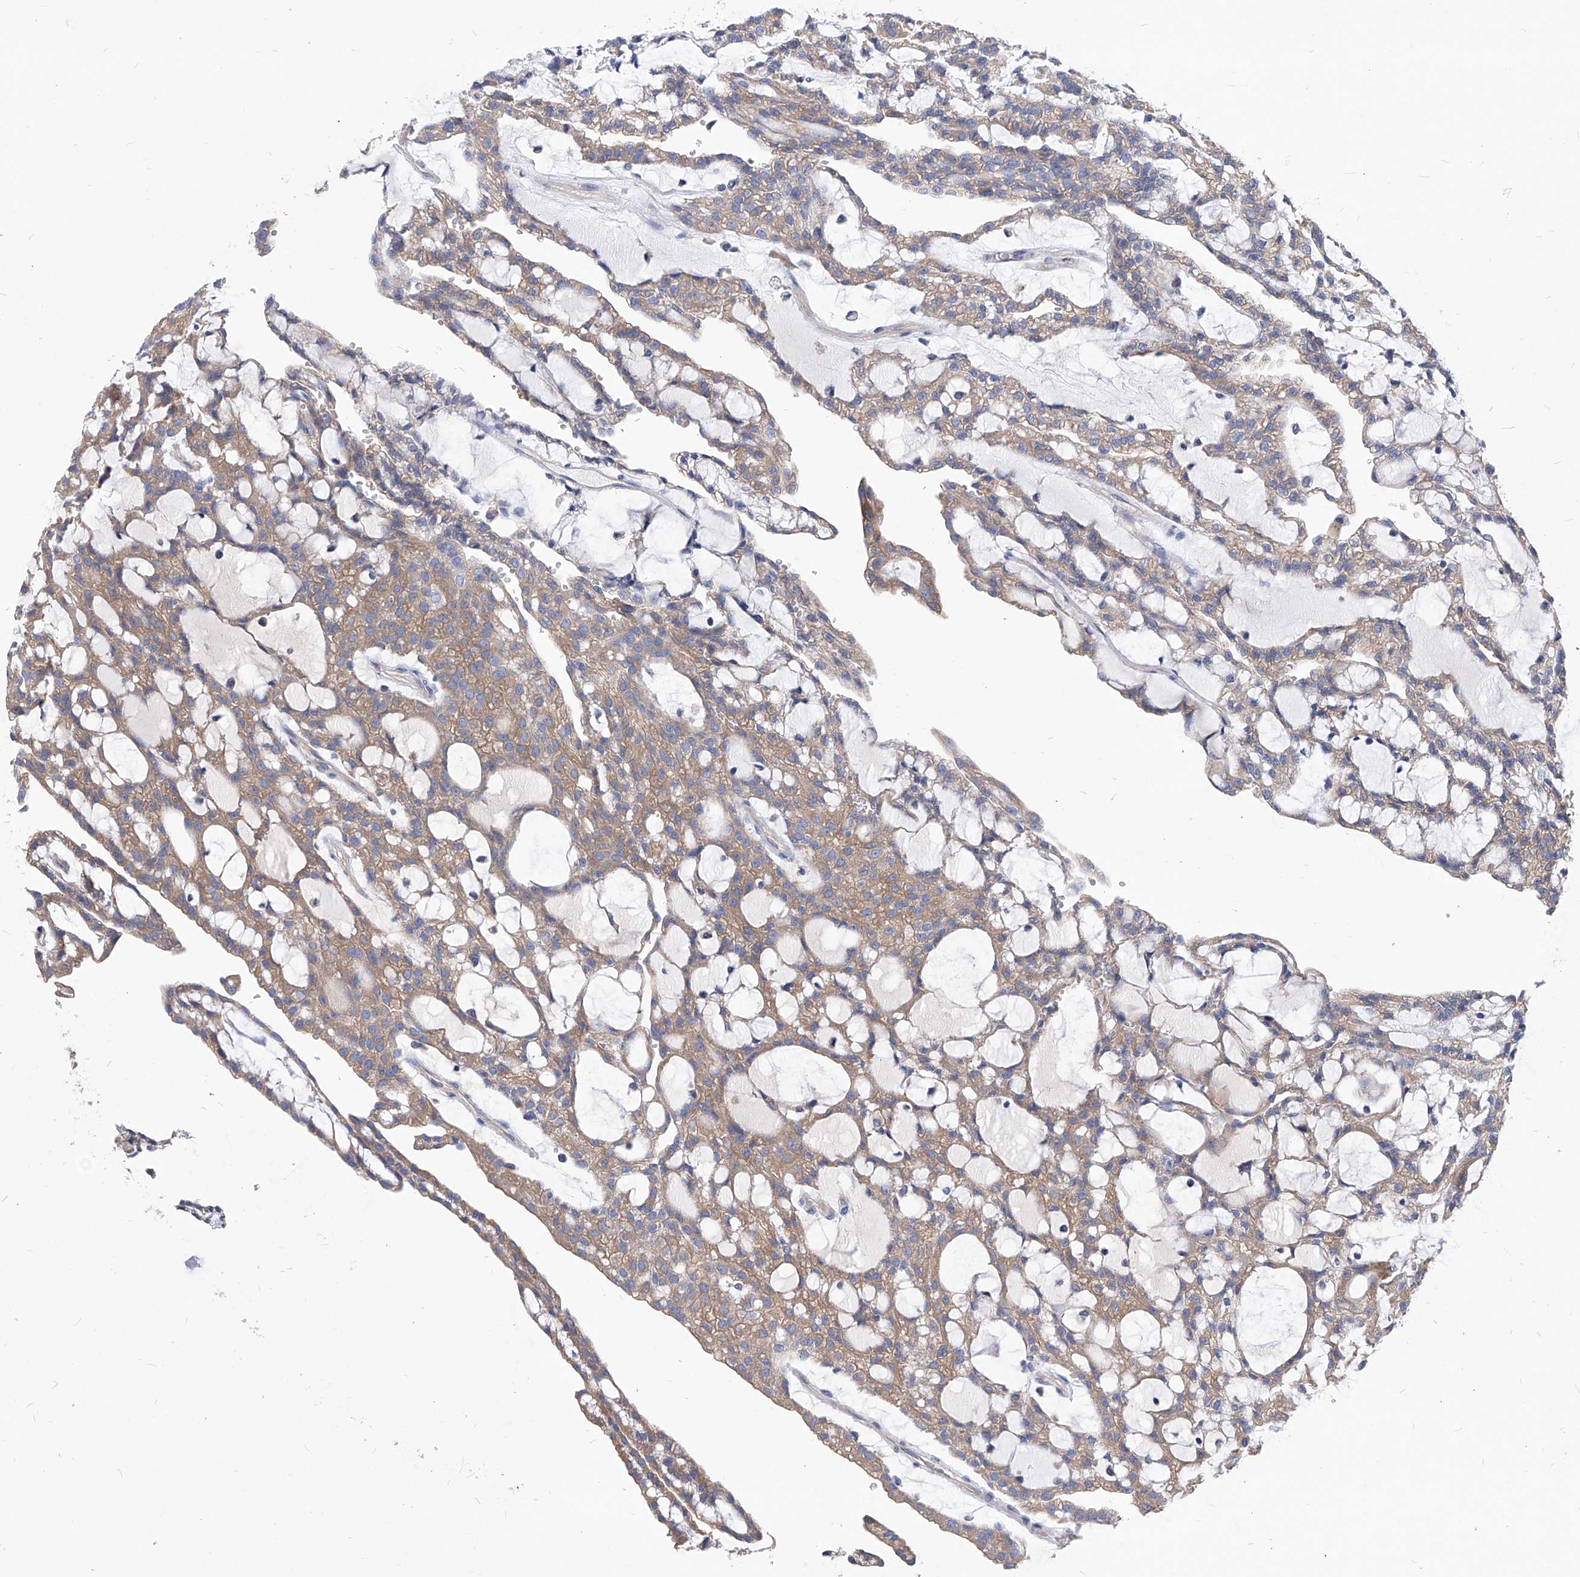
{"staining": {"intensity": "weak", "quantity": ">75%", "location": "cytoplasmic/membranous"}, "tissue": "renal cancer", "cell_type": "Tumor cells", "image_type": "cancer", "snomed": [{"axis": "morphology", "description": "Adenocarcinoma, NOS"}, {"axis": "topography", "description": "Kidney"}], "caption": "Protein staining reveals weak cytoplasmic/membranous staining in approximately >75% of tumor cells in renal cancer. The protein is shown in brown color, while the nuclei are stained blue.", "gene": "XPNPEP1", "patient": {"sex": "male", "age": 63}}